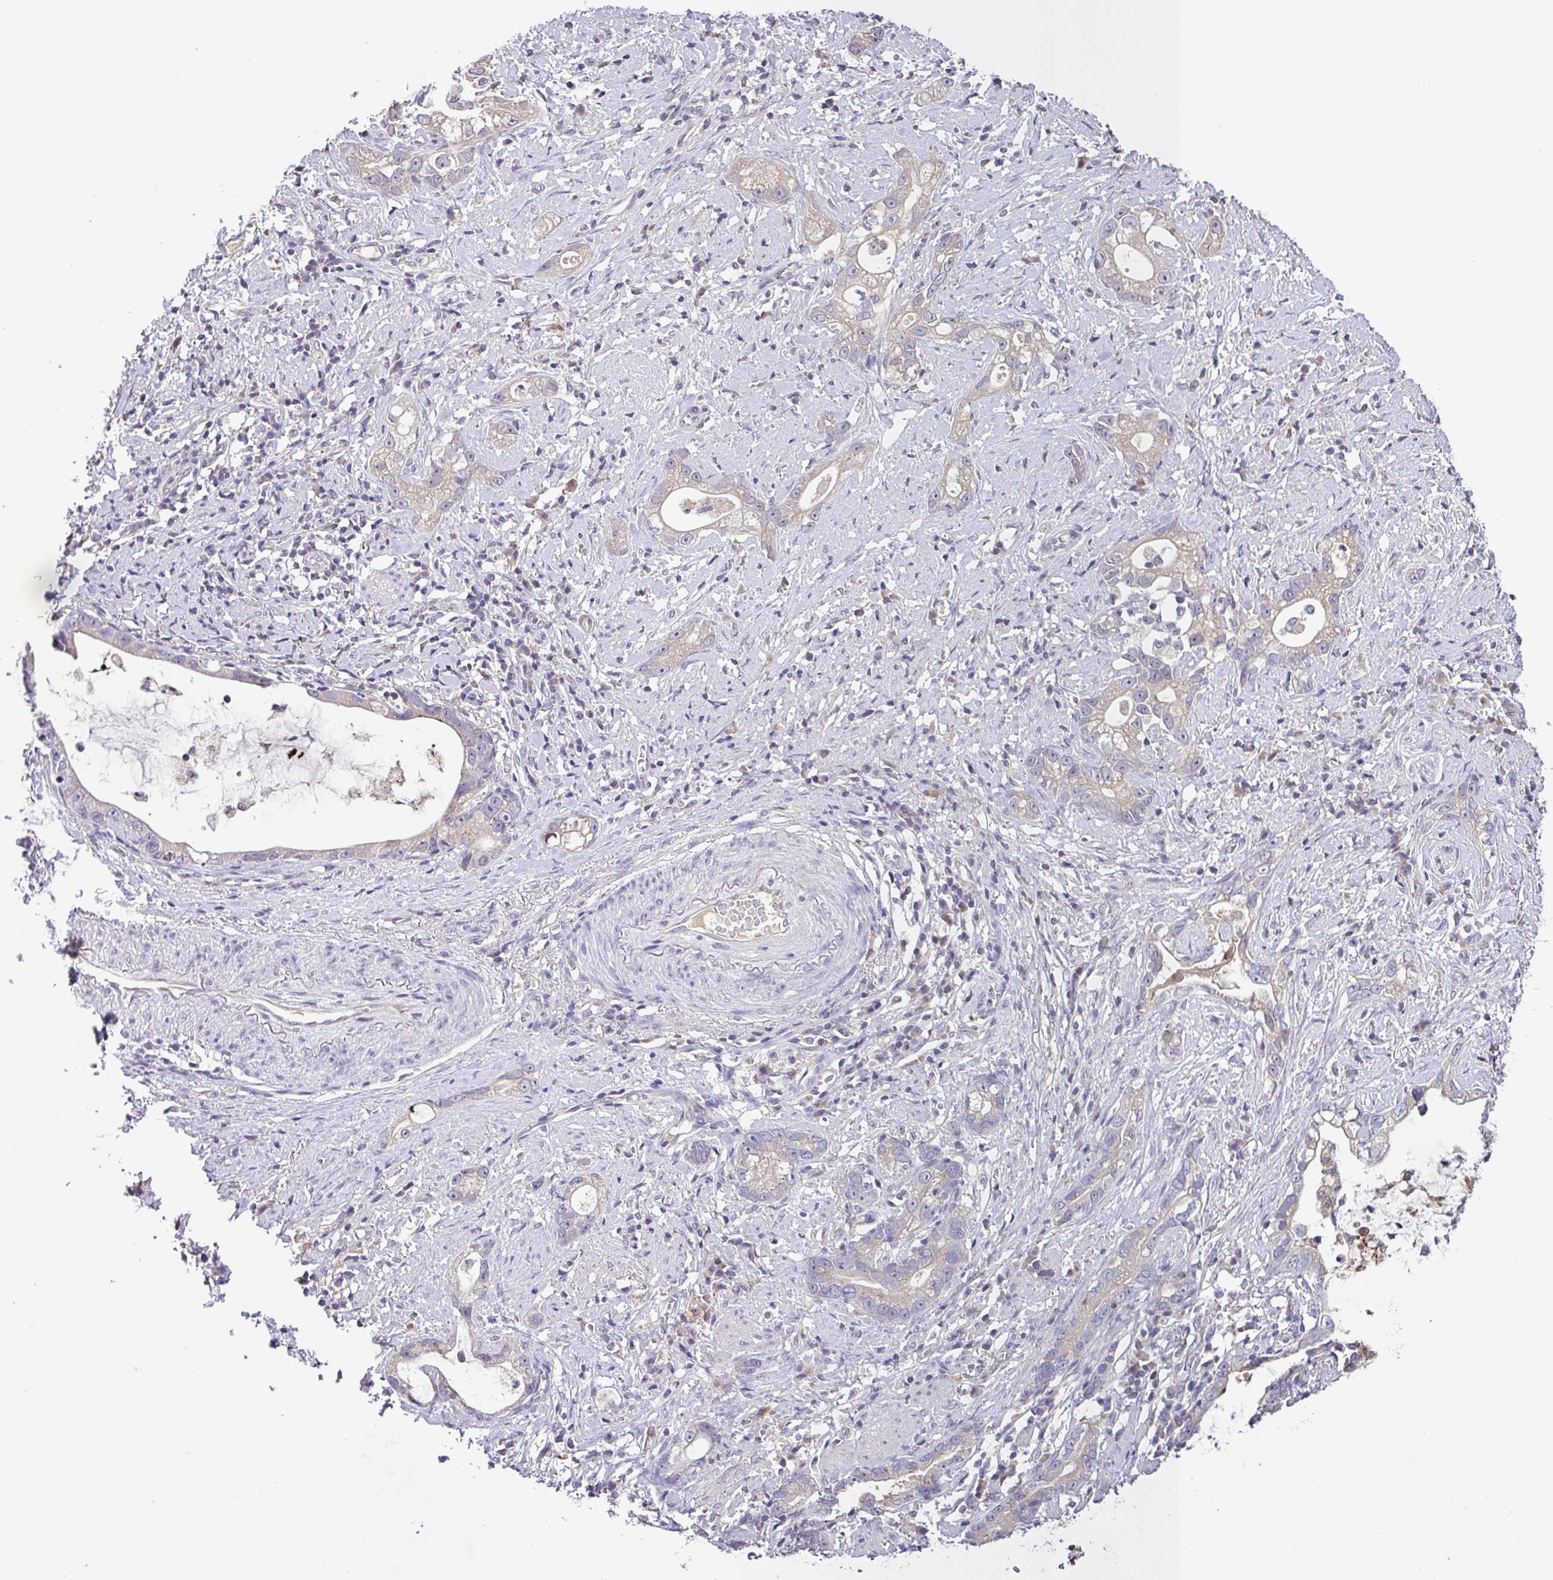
{"staining": {"intensity": "negative", "quantity": "none", "location": "none"}, "tissue": "stomach cancer", "cell_type": "Tumor cells", "image_type": "cancer", "snomed": [{"axis": "morphology", "description": "Adenocarcinoma, NOS"}, {"axis": "topography", "description": "Stomach"}], "caption": "IHC of human stomach cancer demonstrates no staining in tumor cells. The staining is performed using DAB brown chromogen with nuclei counter-stained in using hematoxylin.", "gene": "SFTPB", "patient": {"sex": "male", "age": 55}}